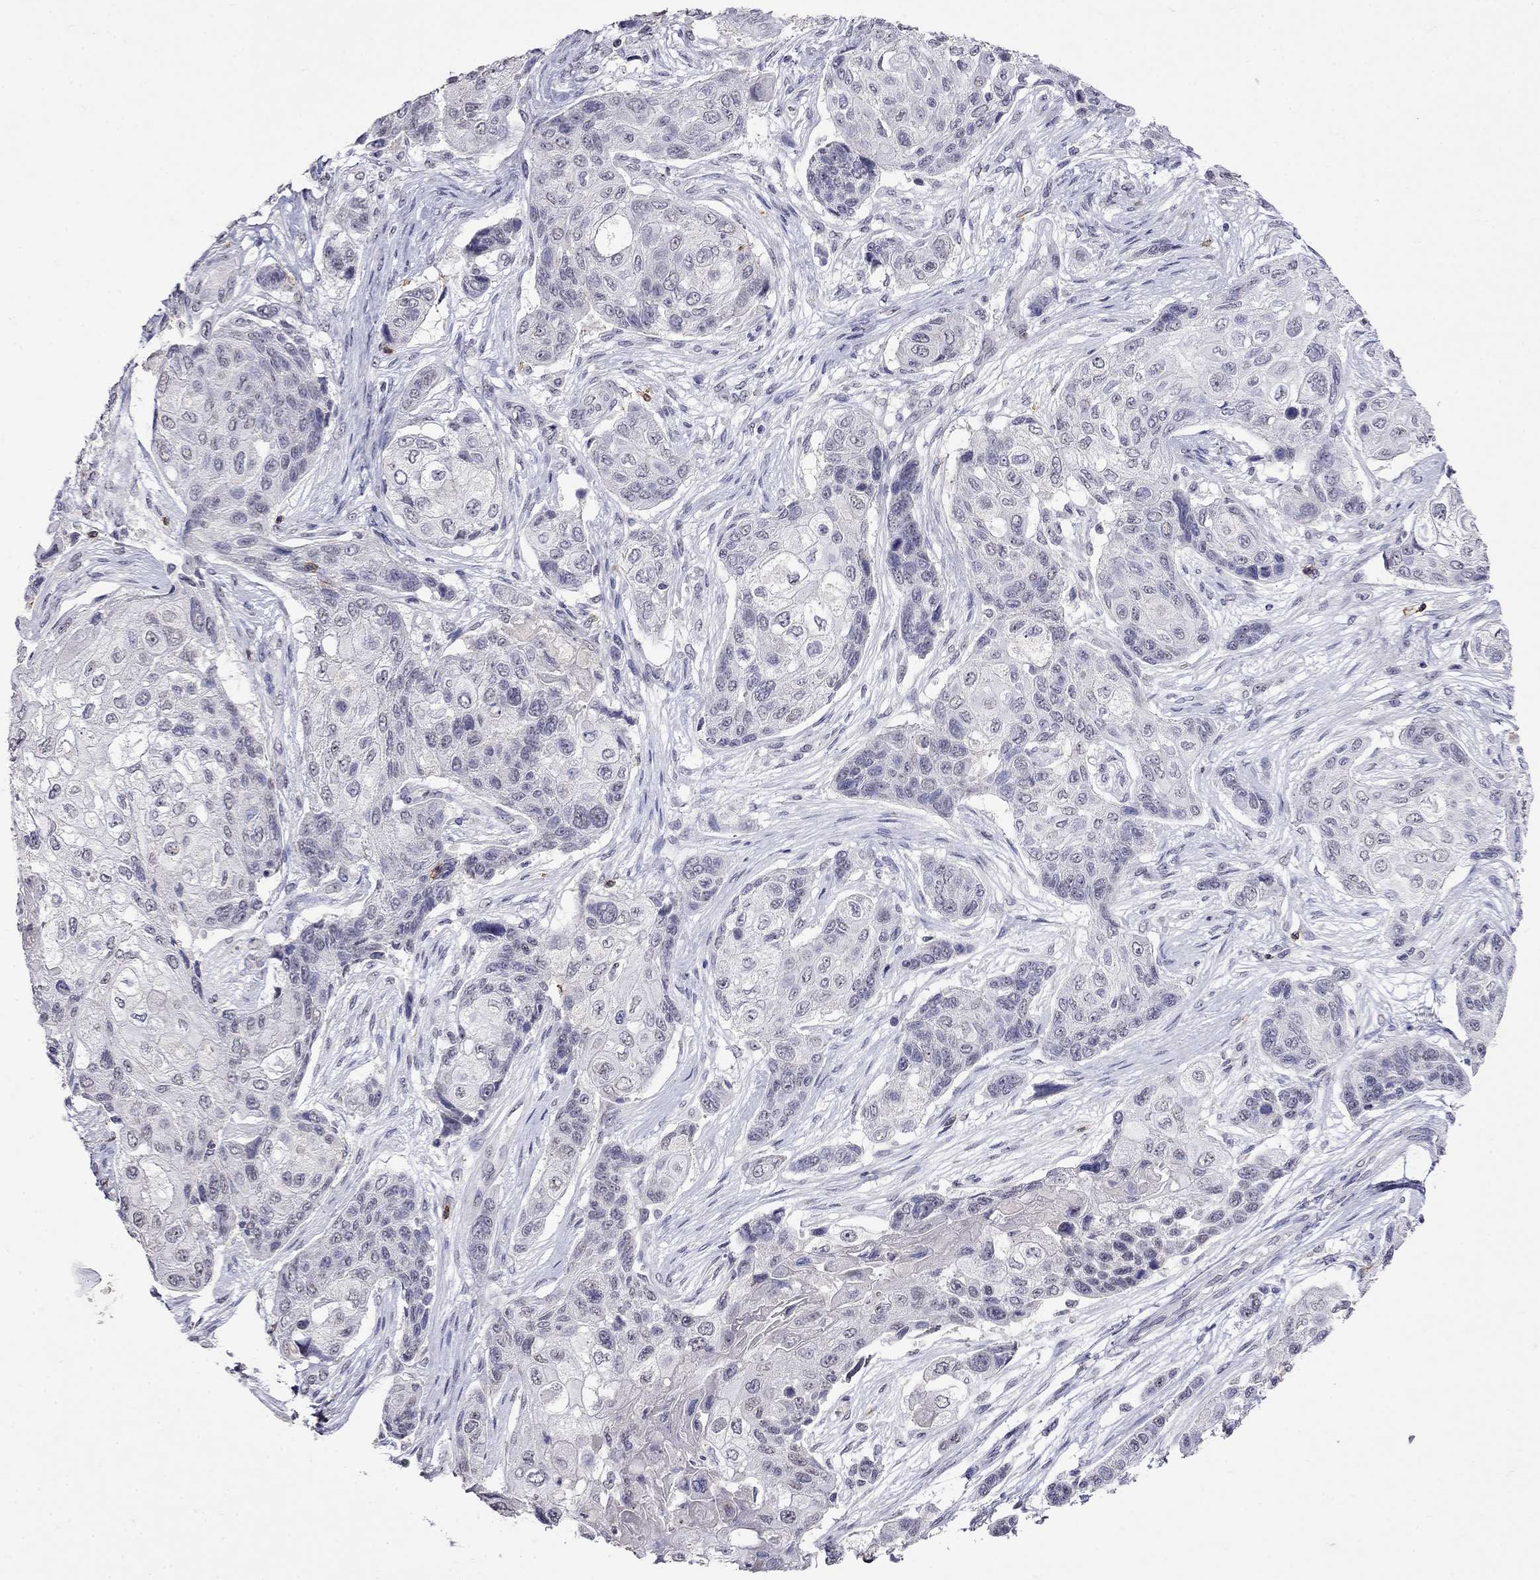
{"staining": {"intensity": "negative", "quantity": "none", "location": "none"}, "tissue": "lung cancer", "cell_type": "Tumor cells", "image_type": "cancer", "snomed": [{"axis": "morphology", "description": "Squamous cell carcinoma, NOS"}, {"axis": "topography", "description": "Lung"}], "caption": "Protein analysis of lung squamous cell carcinoma shows no significant positivity in tumor cells. Nuclei are stained in blue.", "gene": "CD8B", "patient": {"sex": "male", "age": 69}}